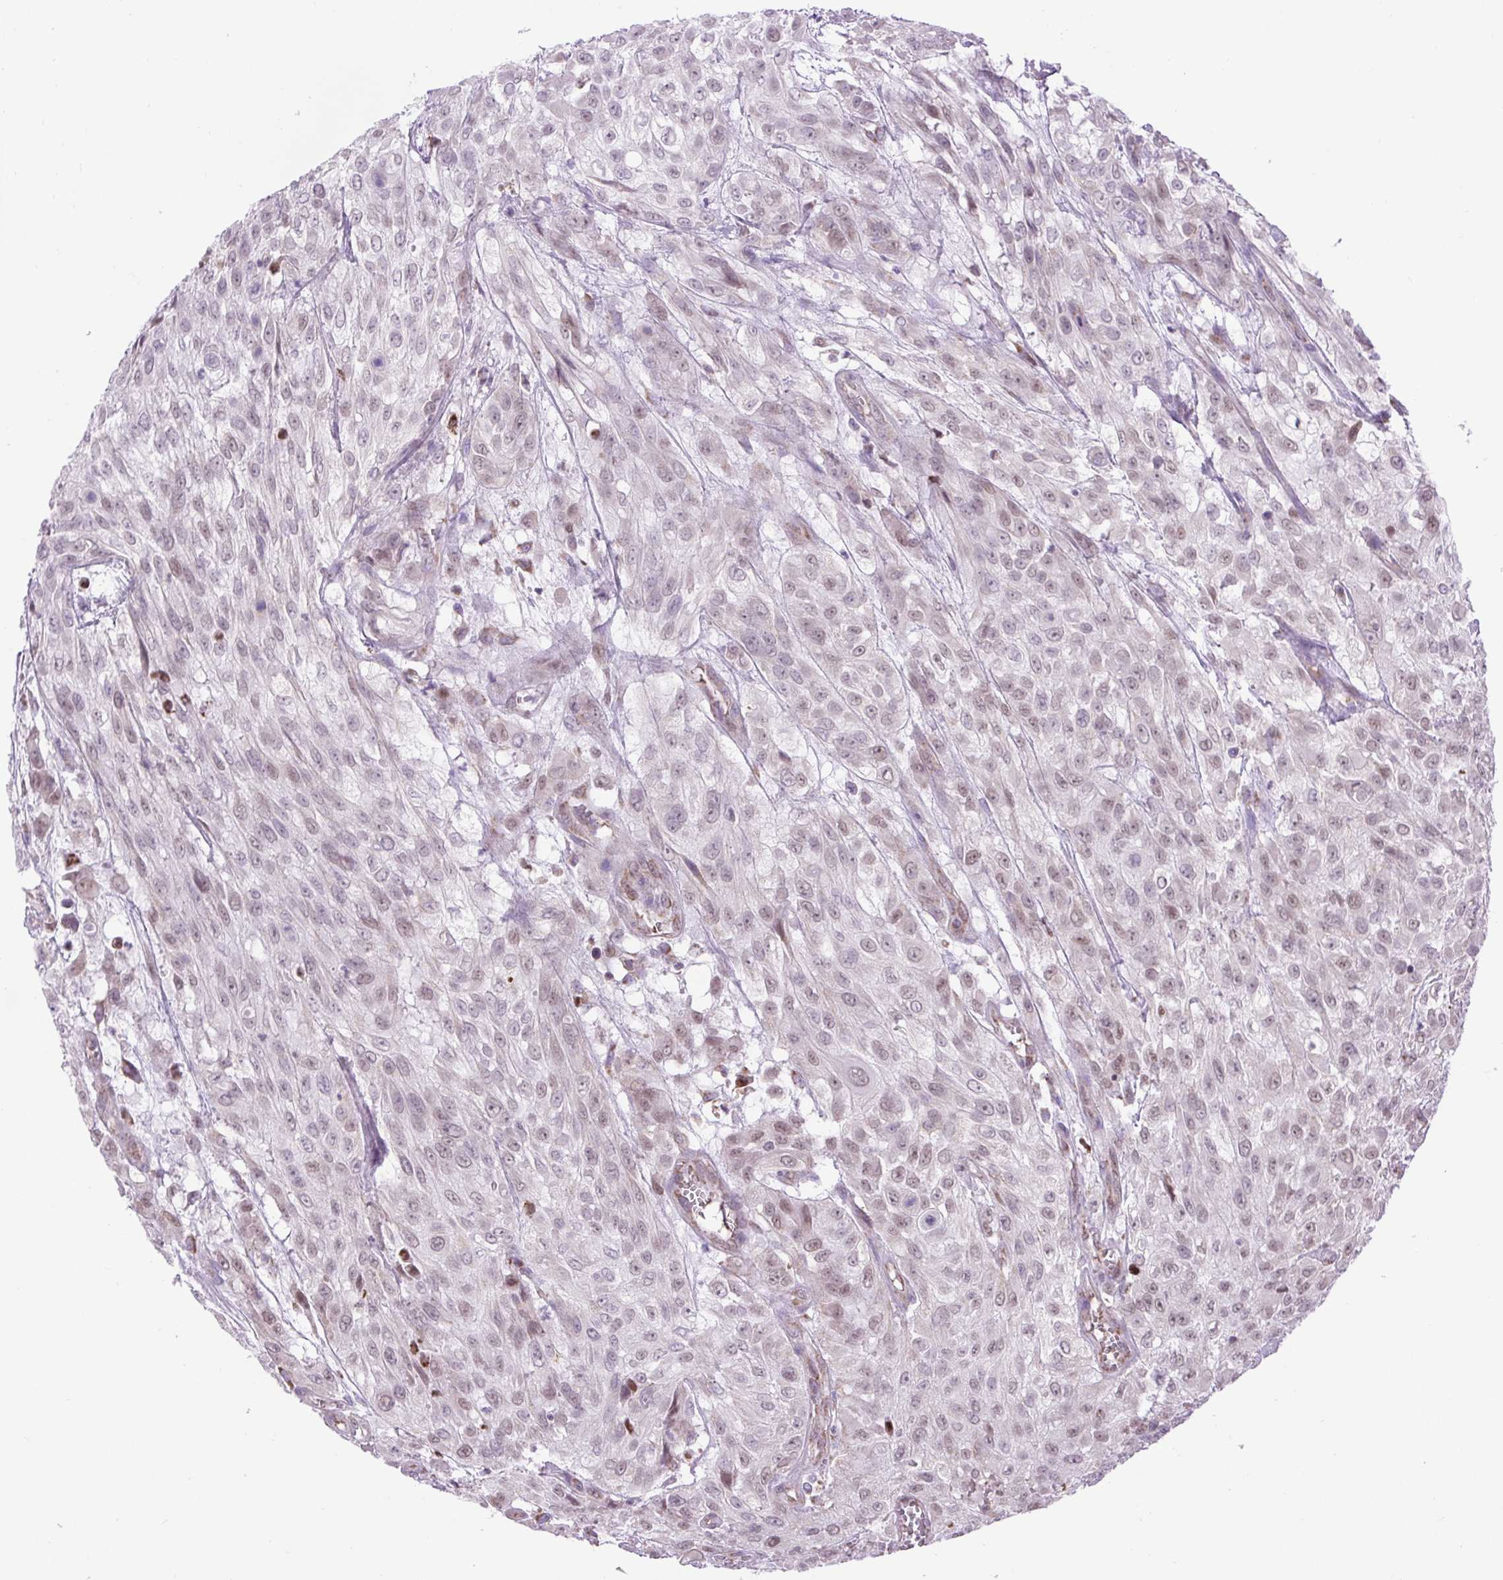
{"staining": {"intensity": "weak", "quantity": "25%-75%", "location": "nuclear"}, "tissue": "urothelial cancer", "cell_type": "Tumor cells", "image_type": "cancer", "snomed": [{"axis": "morphology", "description": "Urothelial carcinoma, High grade"}, {"axis": "topography", "description": "Urinary bladder"}], "caption": "Urothelial cancer was stained to show a protein in brown. There is low levels of weak nuclear expression in about 25%-75% of tumor cells.", "gene": "SCO2", "patient": {"sex": "male", "age": 57}}